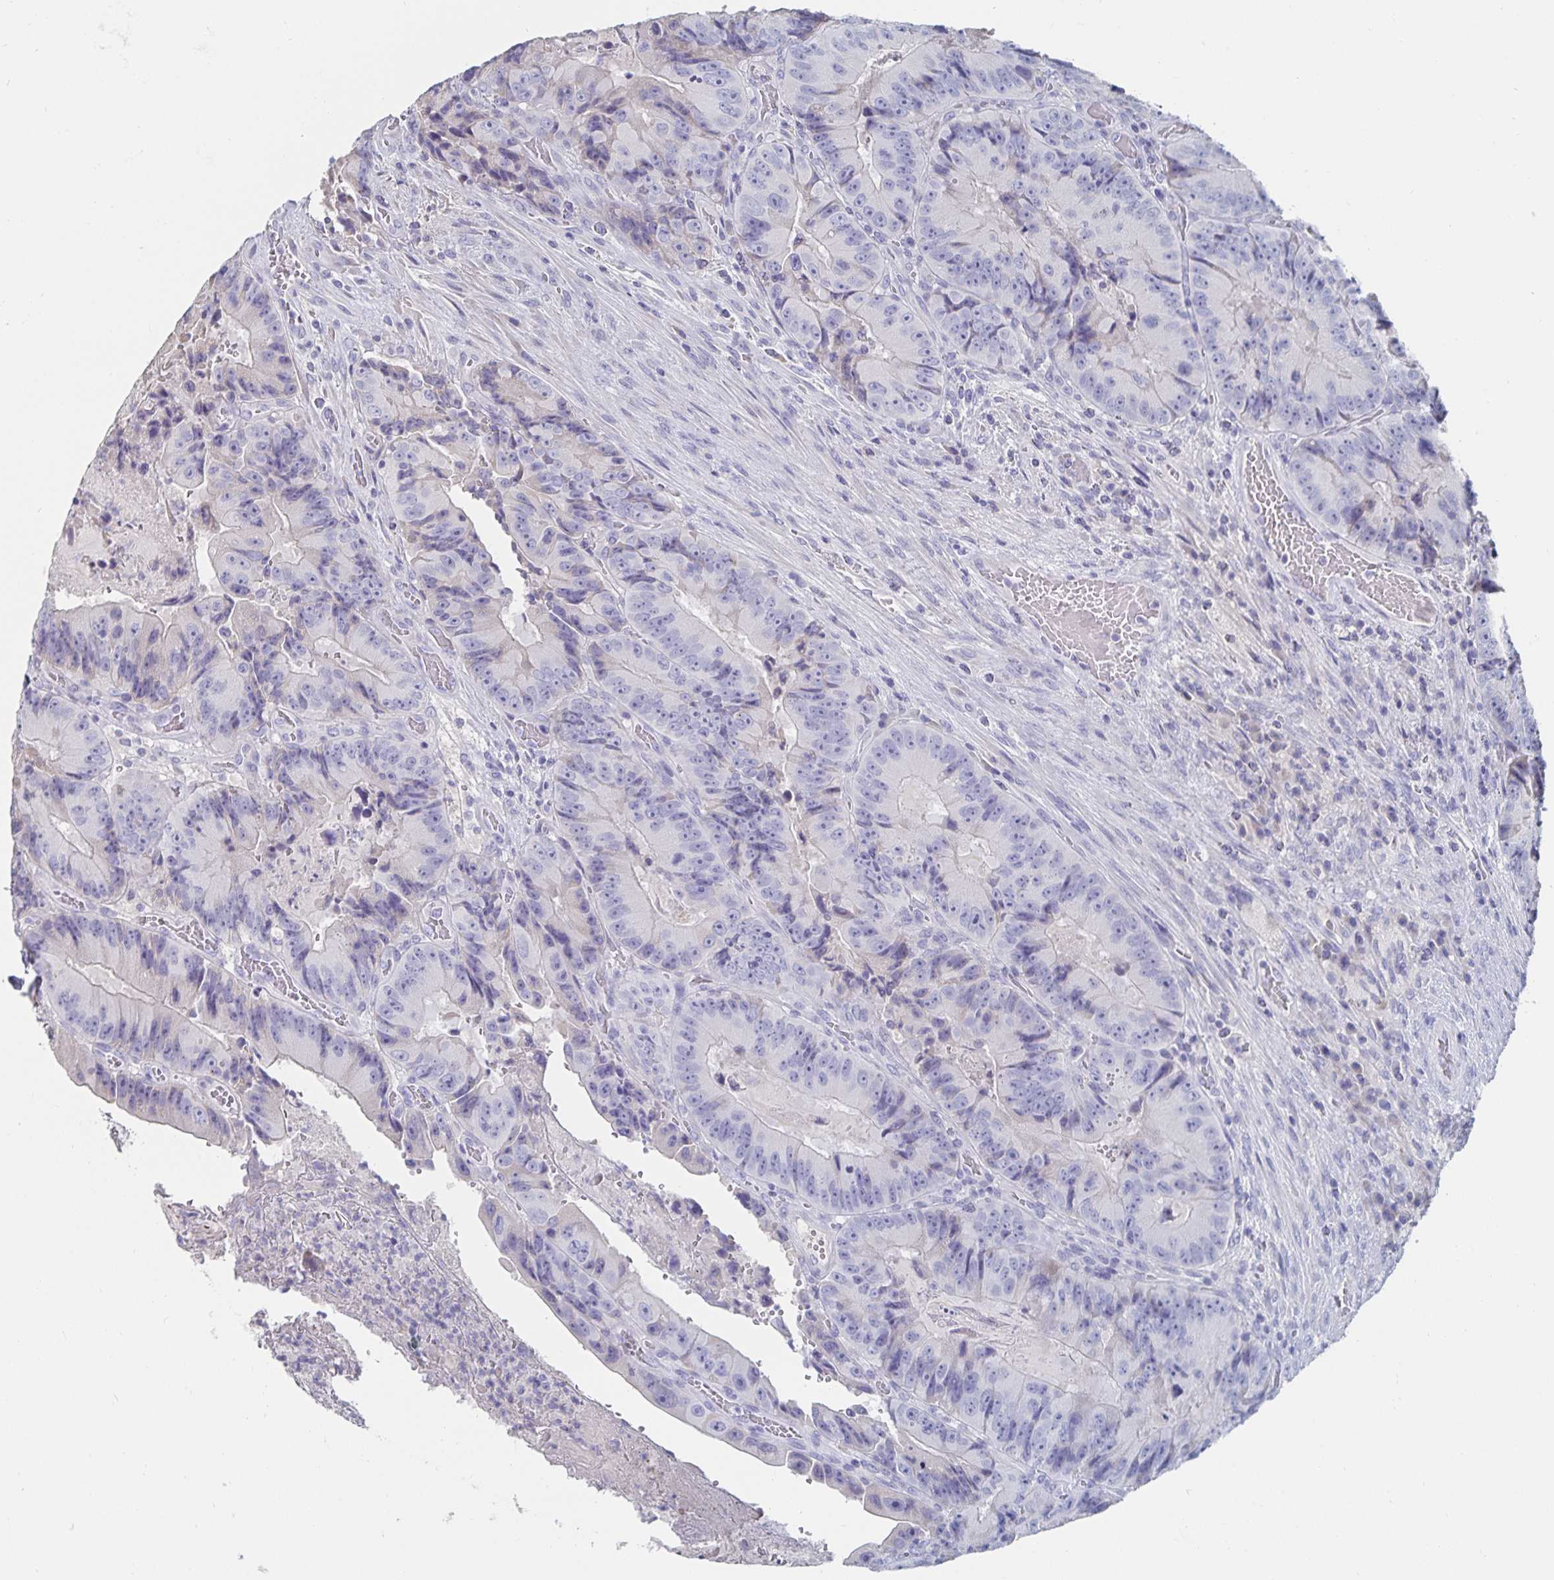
{"staining": {"intensity": "negative", "quantity": "none", "location": "none"}, "tissue": "colorectal cancer", "cell_type": "Tumor cells", "image_type": "cancer", "snomed": [{"axis": "morphology", "description": "Adenocarcinoma, NOS"}, {"axis": "topography", "description": "Colon"}], "caption": "Immunohistochemical staining of colorectal cancer displays no significant staining in tumor cells.", "gene": "CFAP69", "patient": {"sex": "female", "age": 86}}